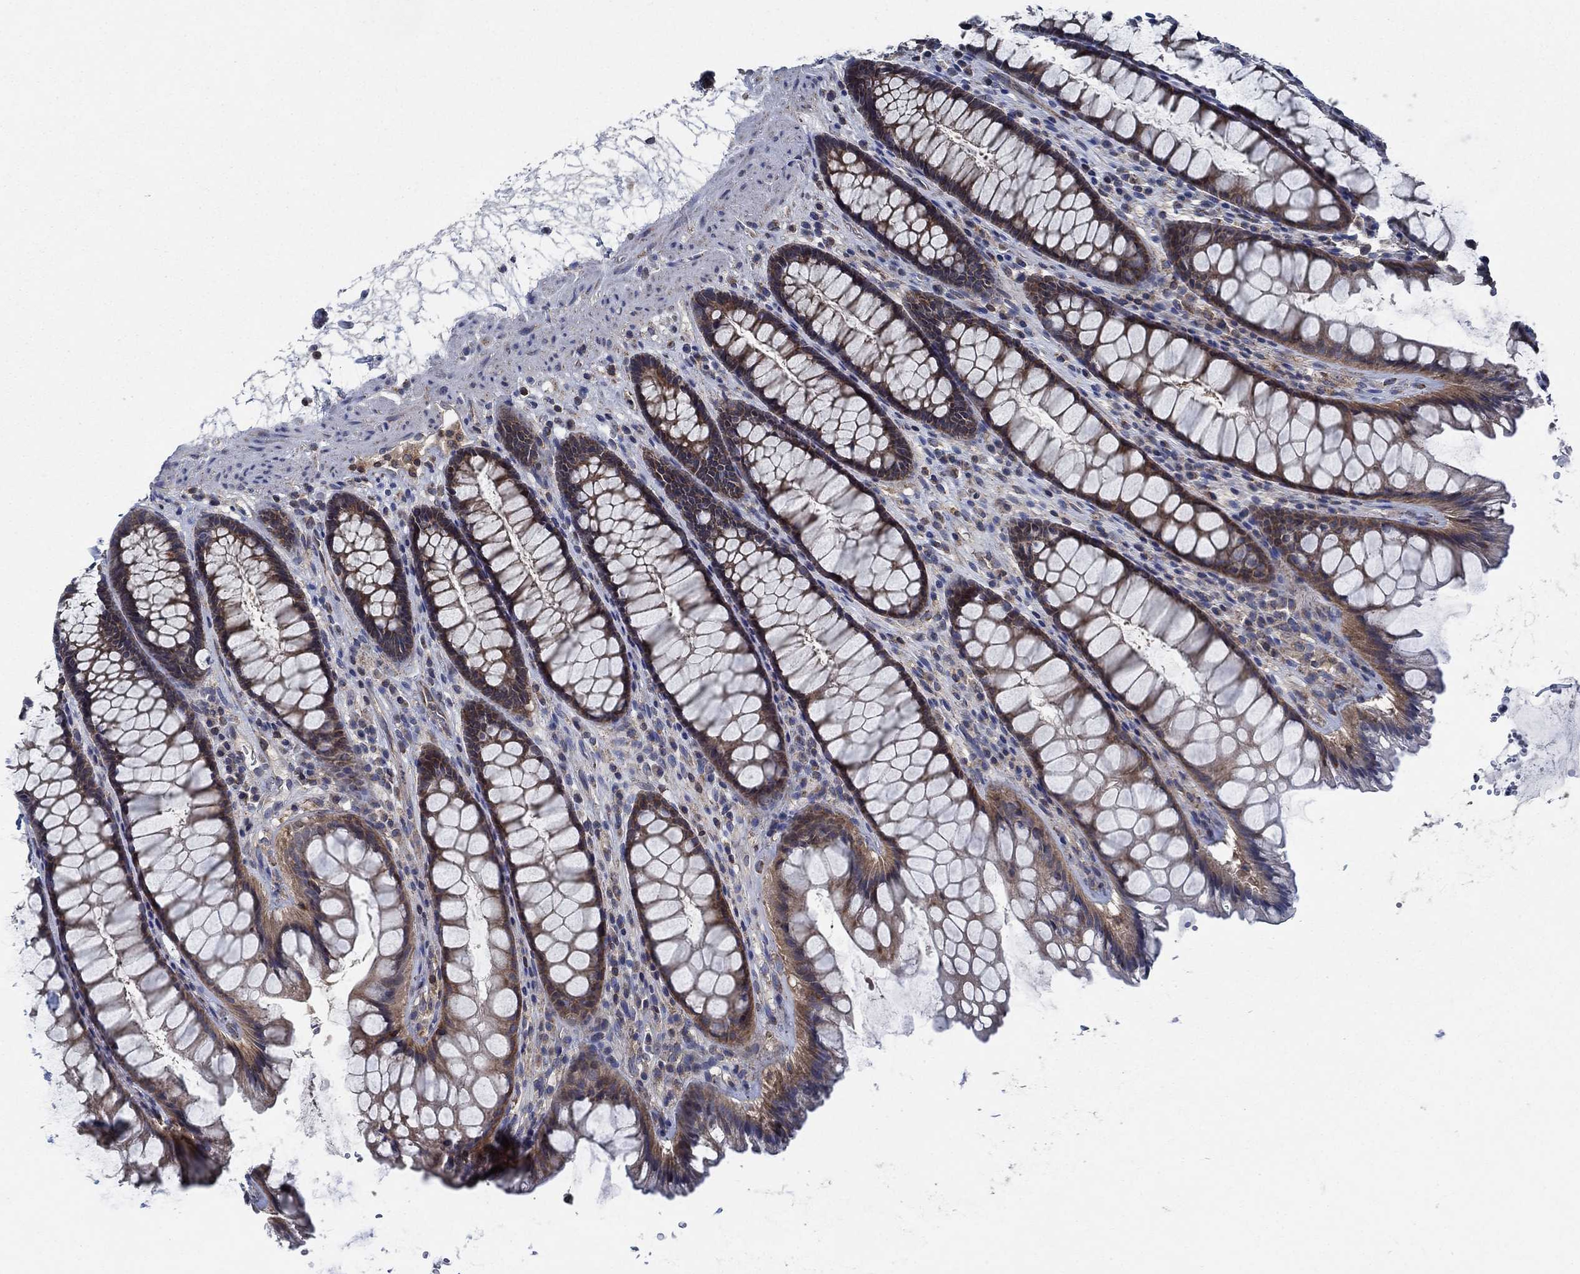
{"staining": {"intensity": "moderate", "quantity": ">75%", "location": "cytoplasmic/membranous"}, "tissue": "rectum", "cell_type": "Glandular cells", "image_type": "normal", "snomed": [{"axis": "morphology", "description": "Normal tissue, NOS"}, {"axis": "topography", "description": "Rectum"}], "caption": "A photomicrograph showing moderate cytoplasmic/membranous positivity in about >75% of glandular cells in benign rectum, as visualized by brown immunohistochemical staining.", "gene": "STXBP6", "patient": {"sex": "male", "age": 72}}